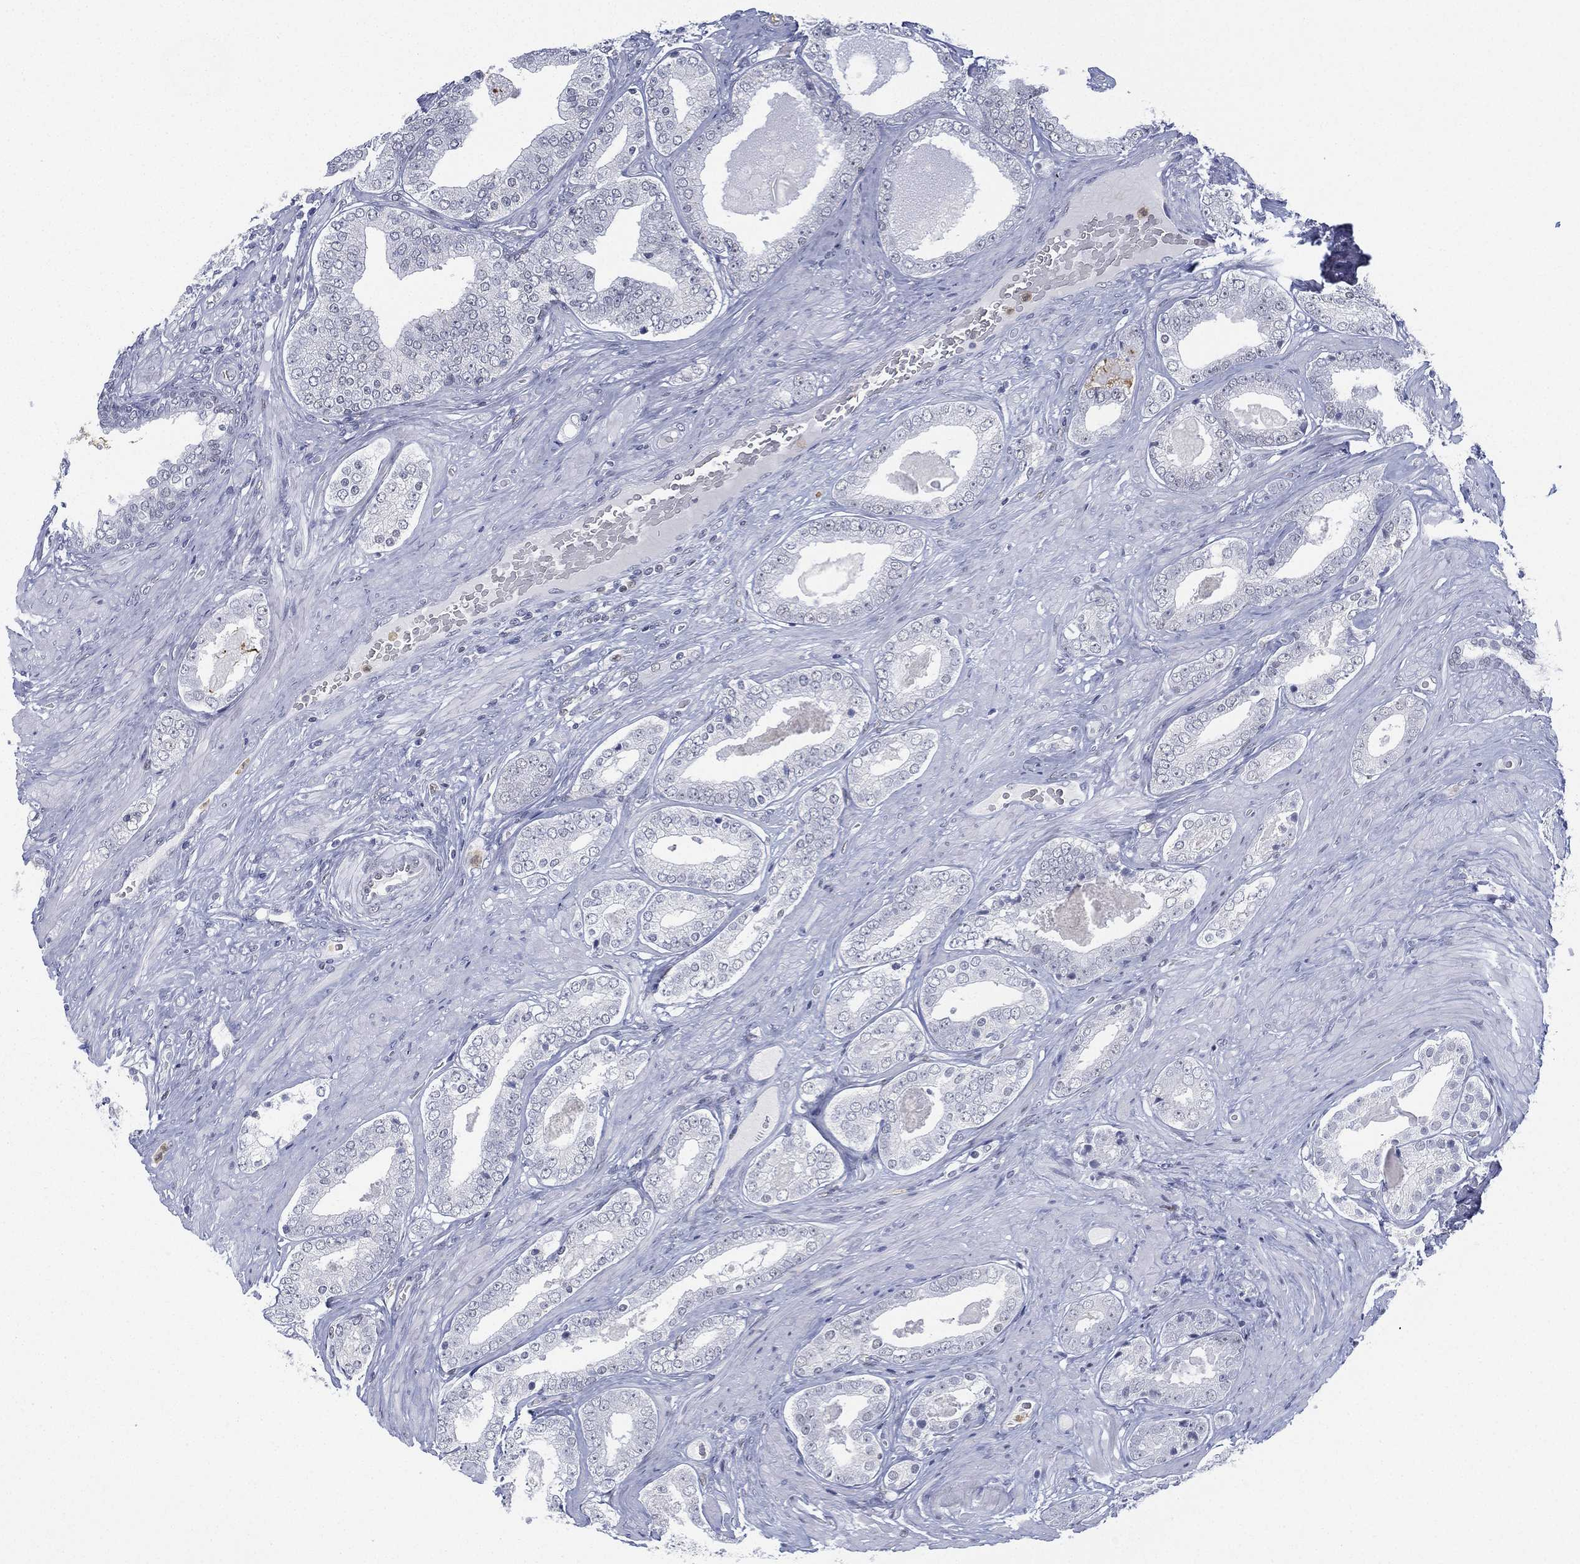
{"staining": {"intensity": "negative", "quantity": "none", "location": "none"}, "tissue": "prostate cancer", "cell_type": "Tumor cells", "image_type": "cancer", "snomed": [{"axis": "morphology", "description": "Adenocarcinoma, Low grade"}, {"axis": "topography", "description": "Prostate and seminal vesicle, NOS"}], "caption": "High power microscopy image of an IHC image of prostate low-grade adenocarcinoma, revealing no significant expression in tumor cells. (DAB immunohistochemistry (IHC), high magnification).", "gene": "ZNF711", "patient": {"sex": "male", "age": 61}}